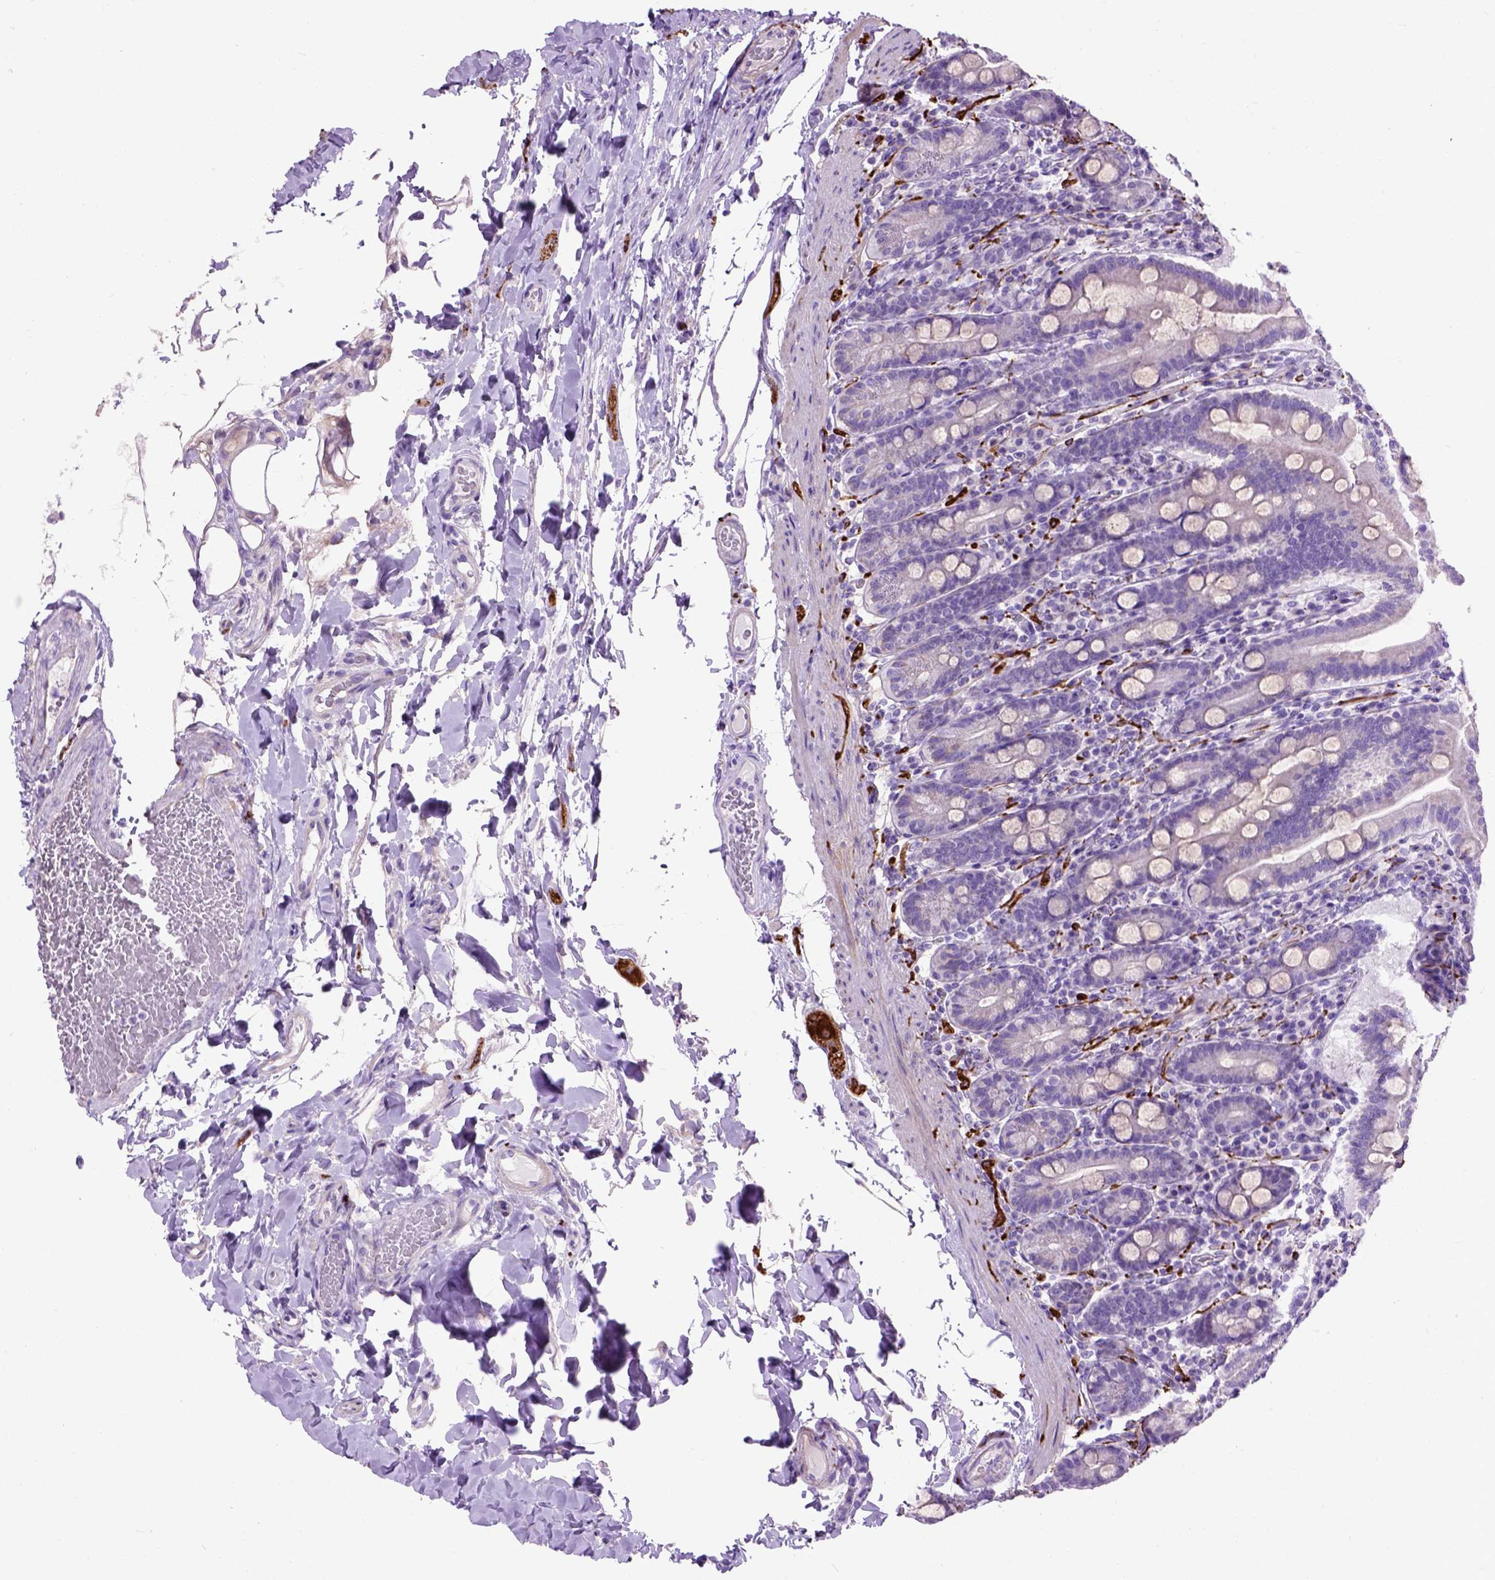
{"staining": {"intensity": "negative", "quantity": "none", "location": "none"}, "tissue": "small intestine", "cell_type": "Glandular cells", "image_type": "normal", "snomed": [{"axis": "morphology", "description": "Normal tissue, NOS"}, {"axis": "topography", "description": "Small intestine"}], "caption": "This is a photomicrograph of IHC staining of benign small intestine, which shows no positivity in glandular cells.", "gene": "MAPT", "patient": {"sex": "male", "age": 26}}